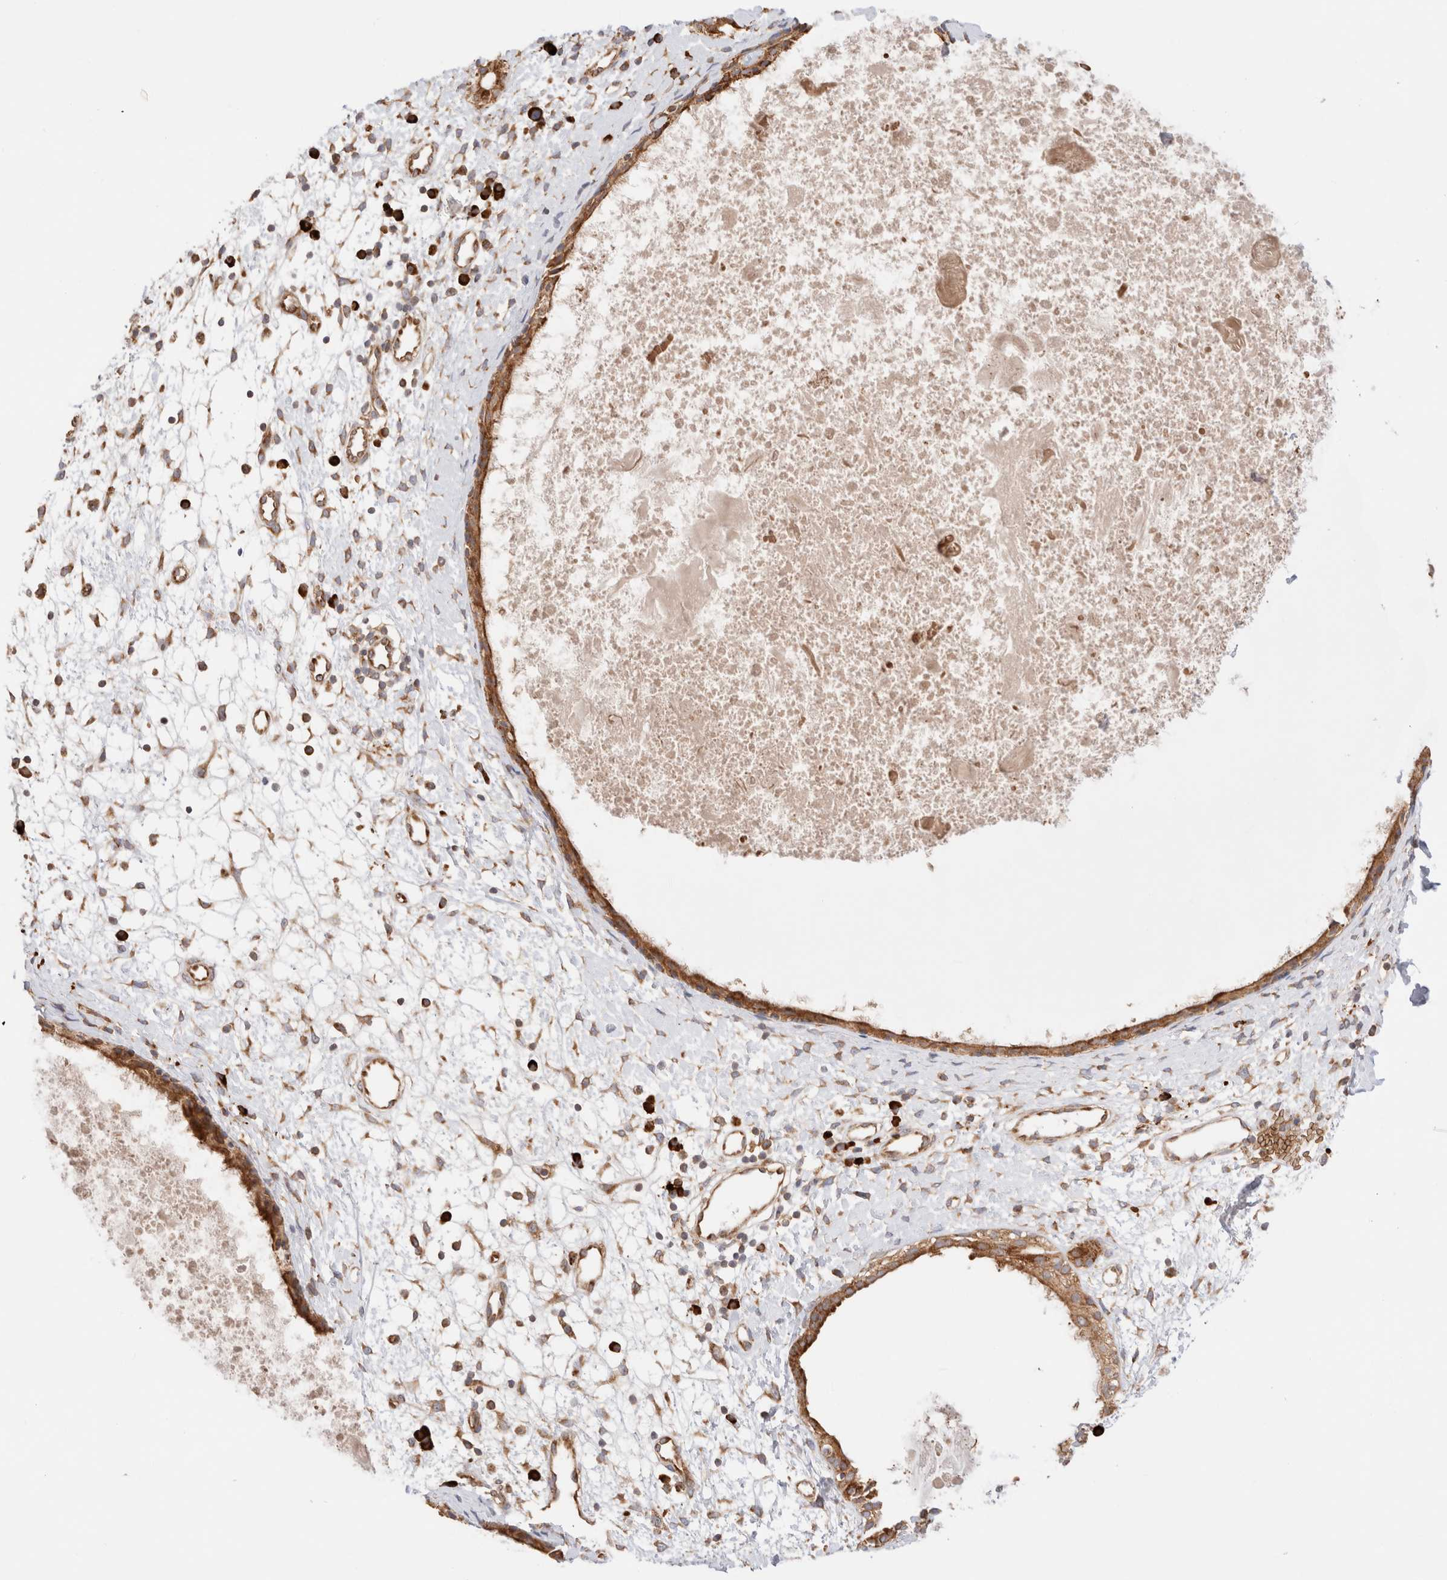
{"staining": {"intensity": "moderate", "quantity": ">75%", "location": "cytoplasmic/membranous"}, "tissue": "nasopharynx", "cell_type": "Respiratory epithelial cells", "image_type": "normal", "snomed": [{"axis": "morphology", "description": "Normal tissue, NOS"}, {"axis": "topography", "description": "Nasopharynx"}], "caption": "A medium amount of moderate cytoplasmic/membranous expression is identified in about >75% of respiratory epithelial cells in unremarkable nasopharynx.", "gene": "UTS2B", "patient": {"sex": "male", "age": 22}}